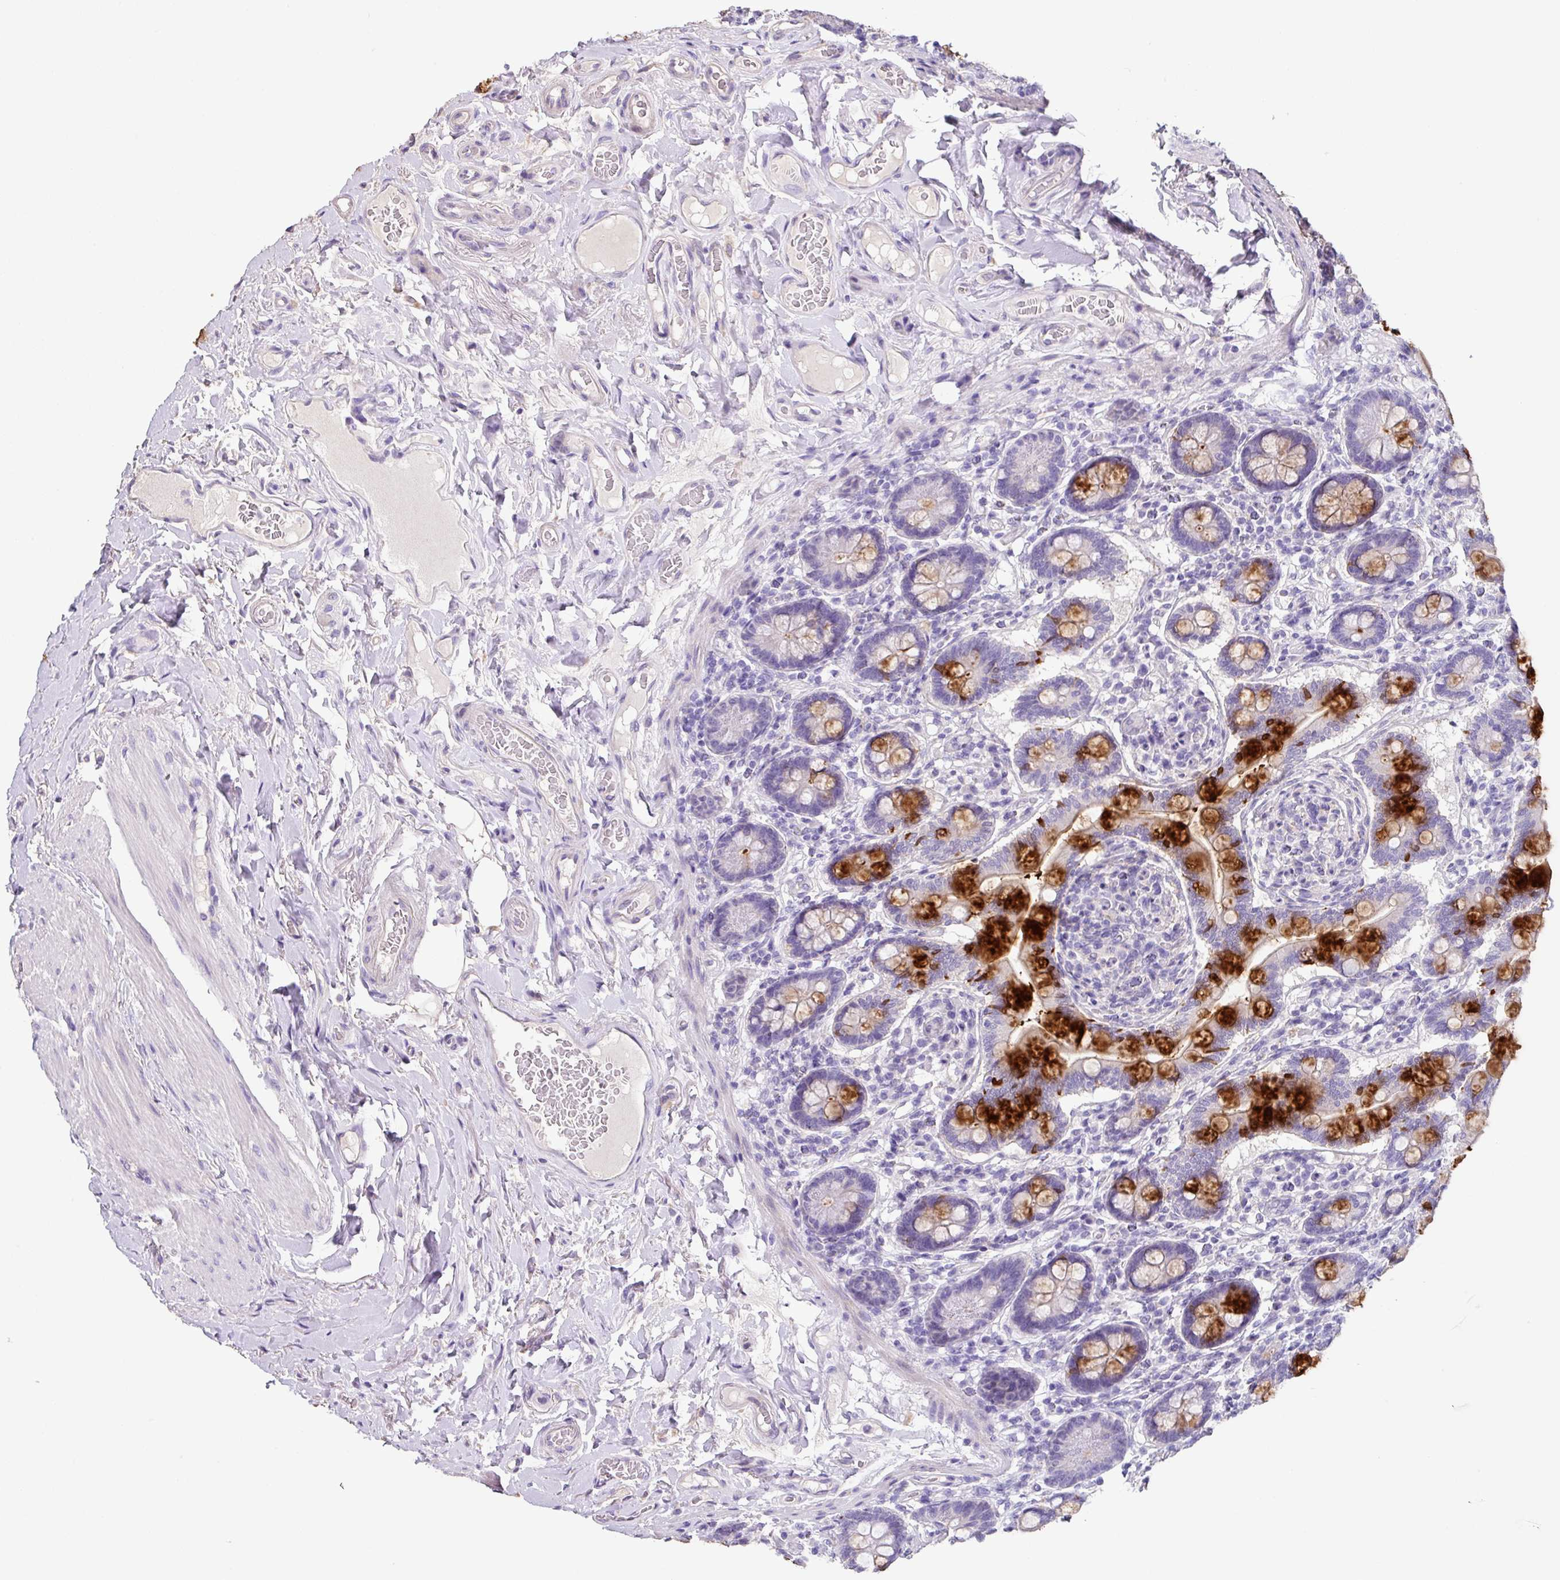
{"staining": {"intensity": "strong", "quantity": "25%-75%", "location": "cytoplasmic/membranous"}, "tissue": "small intestine", "cell_type": "Glandular cells", "image_type": "normal", "snomed": [{"axis": "morphology", "description": "Normal tissue, NOS"}, {"axis": "topography", "description": "Small intestine"}], "caption": "Protein expression analysis of normal small intestine shows strong cytoplasmic/membranous expression in about 25%-75% of glandular cells. The protein of interest is stained brown, and the nuclei are stained in blue (DAB (3,3'-diaminobenzidine) IHC with brightfield microscopy, high magnification).", "gene": "ZG16", "patient": {"sex": "female", "age": 64}}